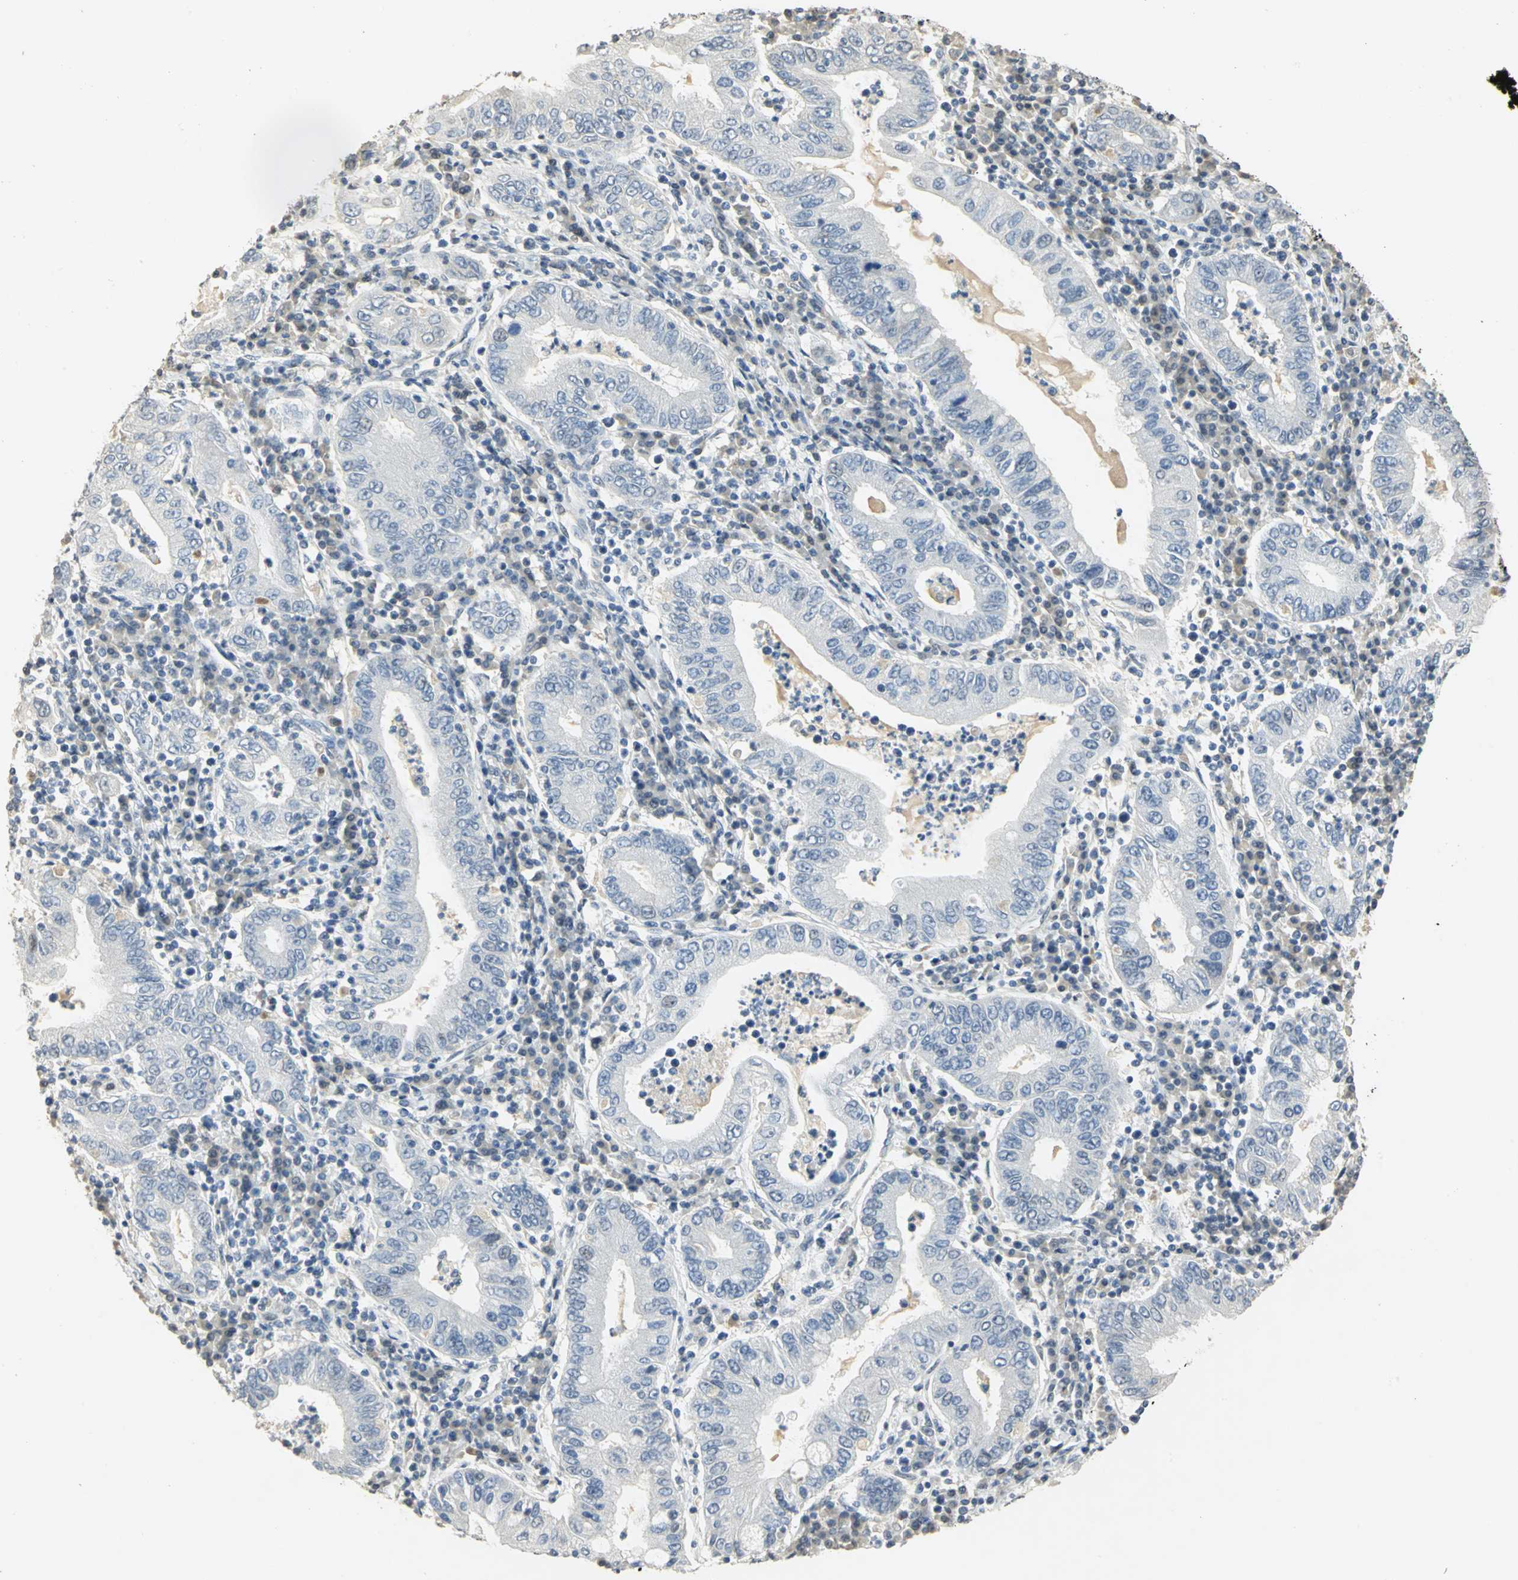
{"staining": {"intensity": "negative", "quantity": "none", "location": "none"}, "tissue": "stomach cancer", "cell_type": "Tumor cells", "image_type": "cancer", "snomed": [{"axis": "morphology", "description": "Normal tissue, NOS"}, {"axis": "morphology", "description": "Adenocarcinoma, NOS"}, {"axis": "topography", "description": "Esophagus"}, {"axis": "topography", "description": "Stomach, upper"}, {"axis": "topography", "description": "Peripheral nerve tissue"}], "caption": "DAB immunohistochemical staining of human stomach cancer reveals no significant expression in tumor cells.", "gene": "DNAJB6", "patient": {"sex": "male", "age": 62}}